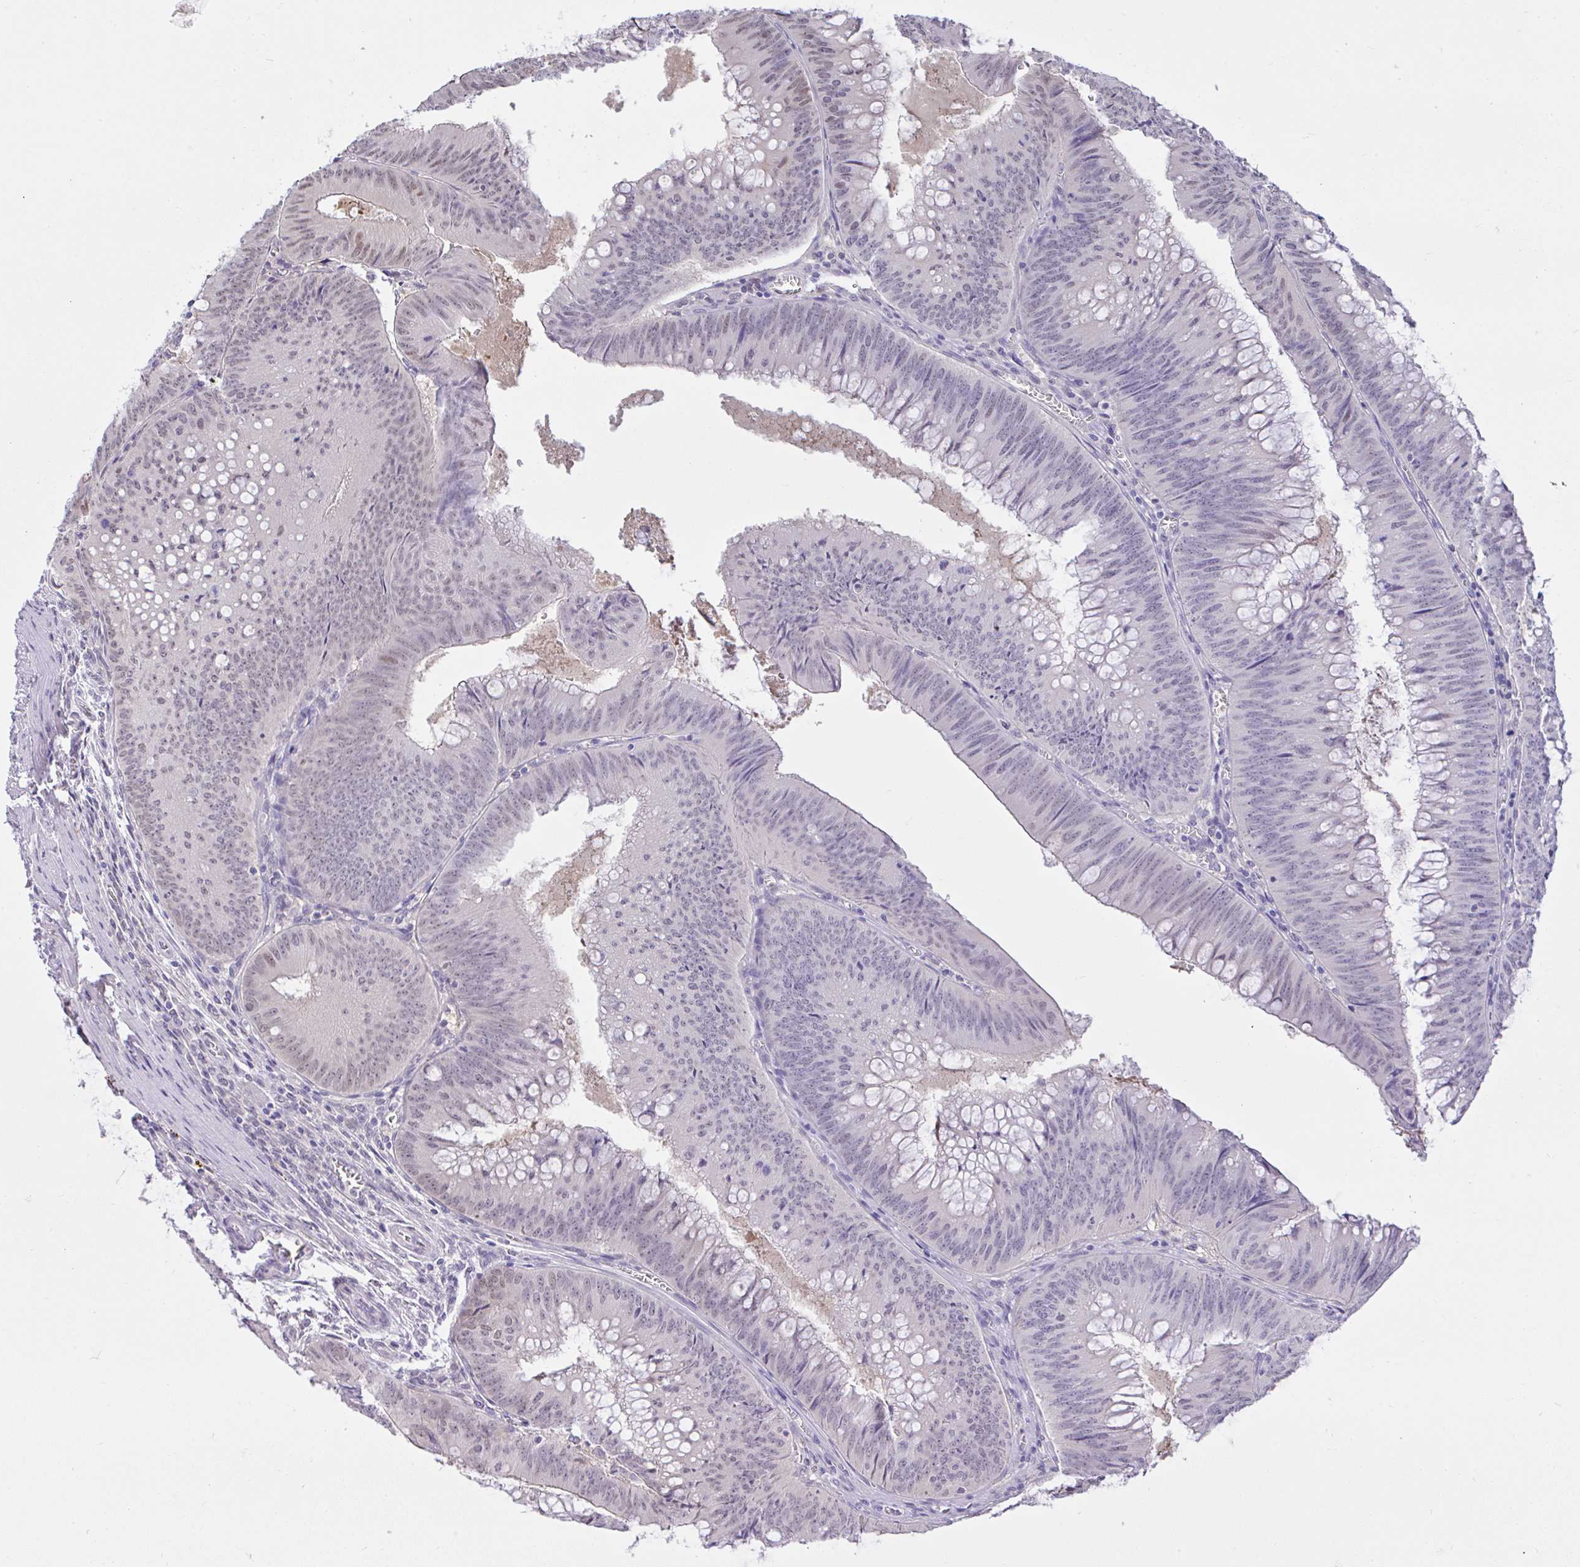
{"staining": {"intensity": "weak", "quantity": "<25%", "location": "nuclear"}, "tissue": "colorectal cancer", "cell_type": "Tumor cells", "image_type": "cancer", "snomed": [{"axis": "morphology", "description": "Adenocarcinoma, NOS"}, {"axis": "topography", "description": "Rectum"}], "caption": "Tumor cells show no significant protein staining in colorectal adenocarcinoma. The staining was performed using DAB to visualize the protein expression in brown, while the nuclei were stained in blue with hematoxylin (Magnification: 20x).", "gene": "ZNF485", "patient": {"sex": "female", "age": 72}}